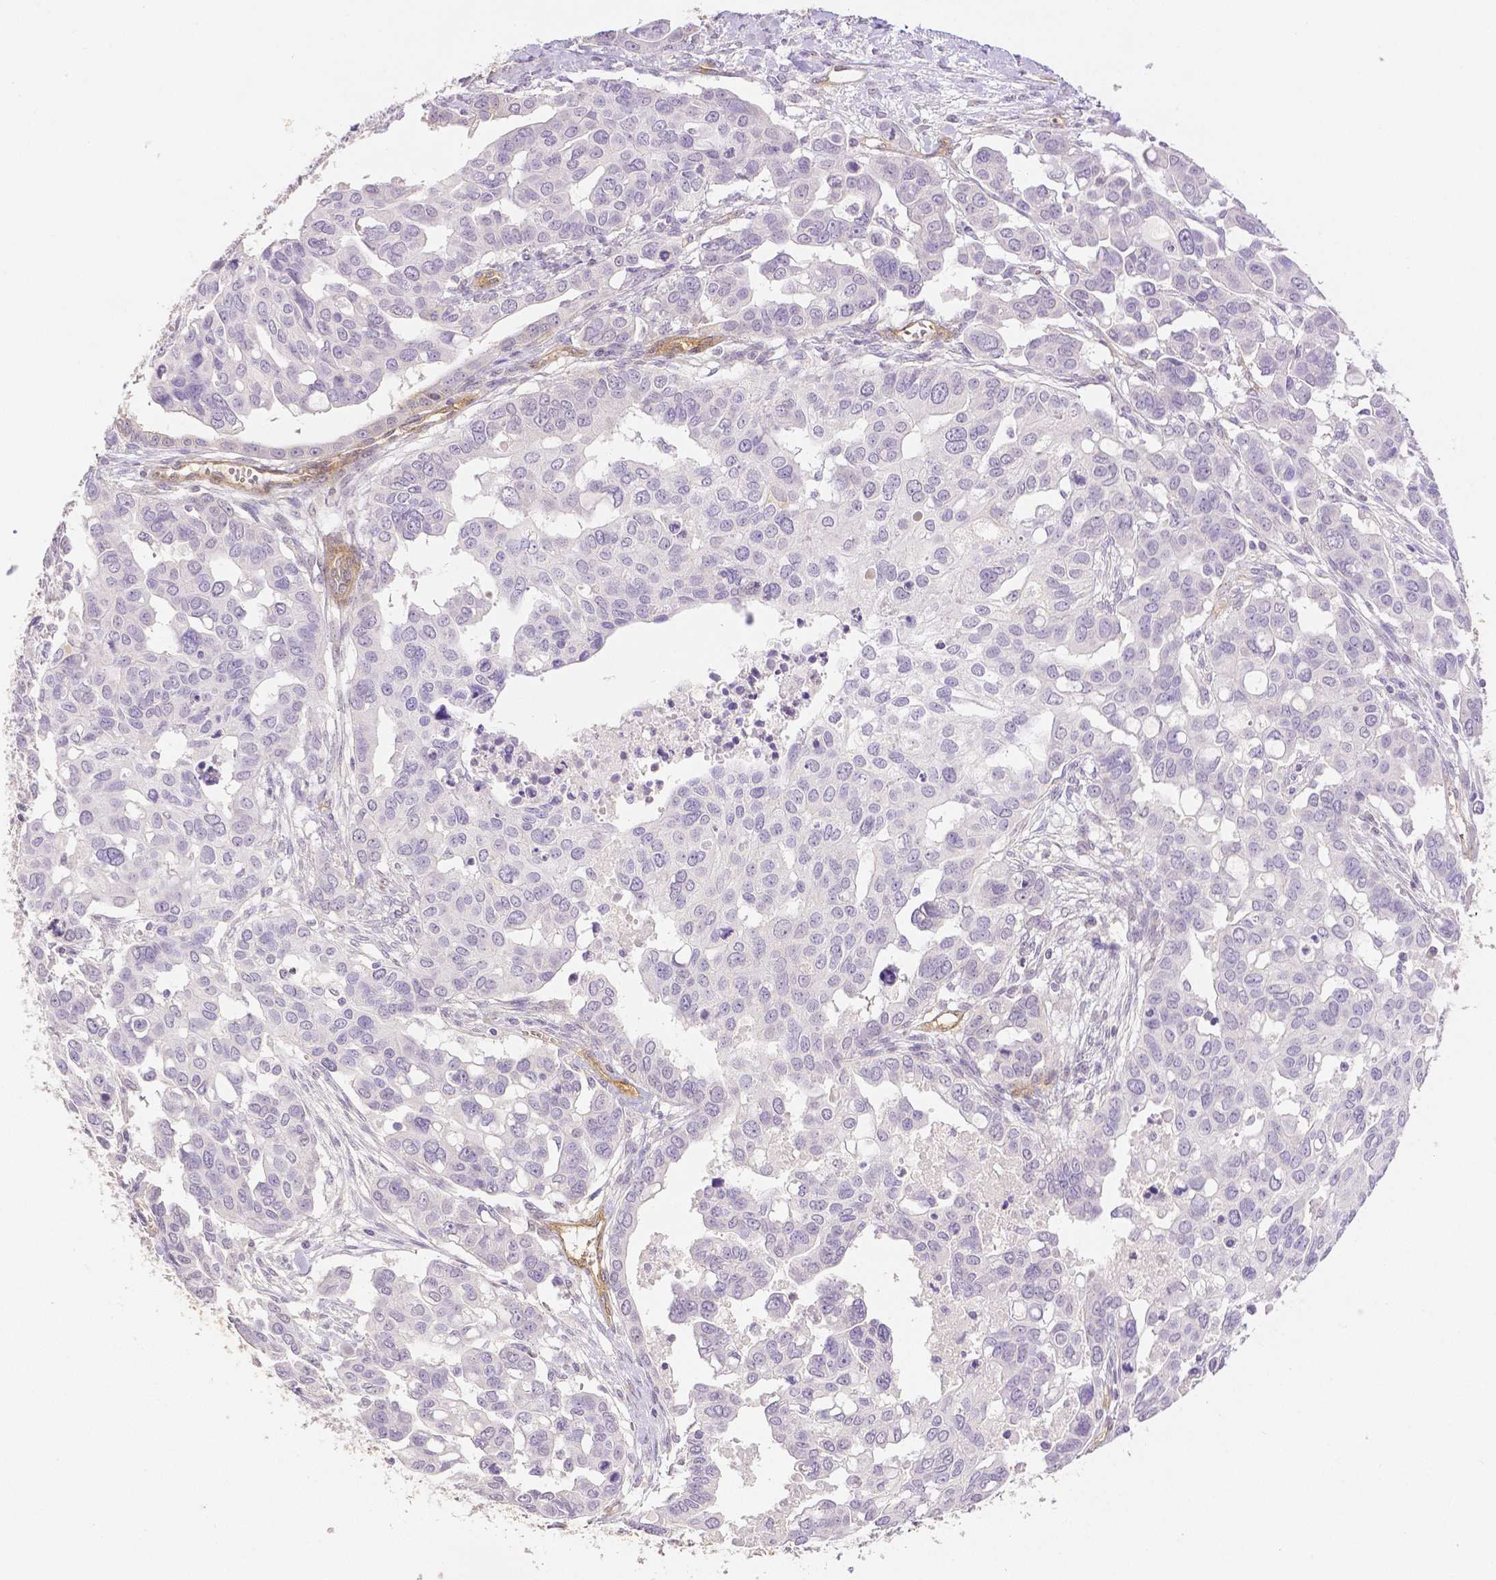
{"staining": {"intensity": "negative", "quantity": "none", "location": "none"}, "tissue": "ovarian cancer", "cell_type": "Tumor cells", "image_type": "cancer", "snomed": [{"axis": "morphology", "description": "Carcinoma, endometroid"}, {"axis": "topography", "description": "Ovary"}], "caption": "Endometroid carcinoma (ovarian) was stained to show a protein in brown. There is no significant positivity in tumor cells. (DAB (3,3'-diaminobenzidine) immunohistochemistry (IHC), high magnification).", "gene": "THY1", "patient": {"sex": "female", "age": 78}}